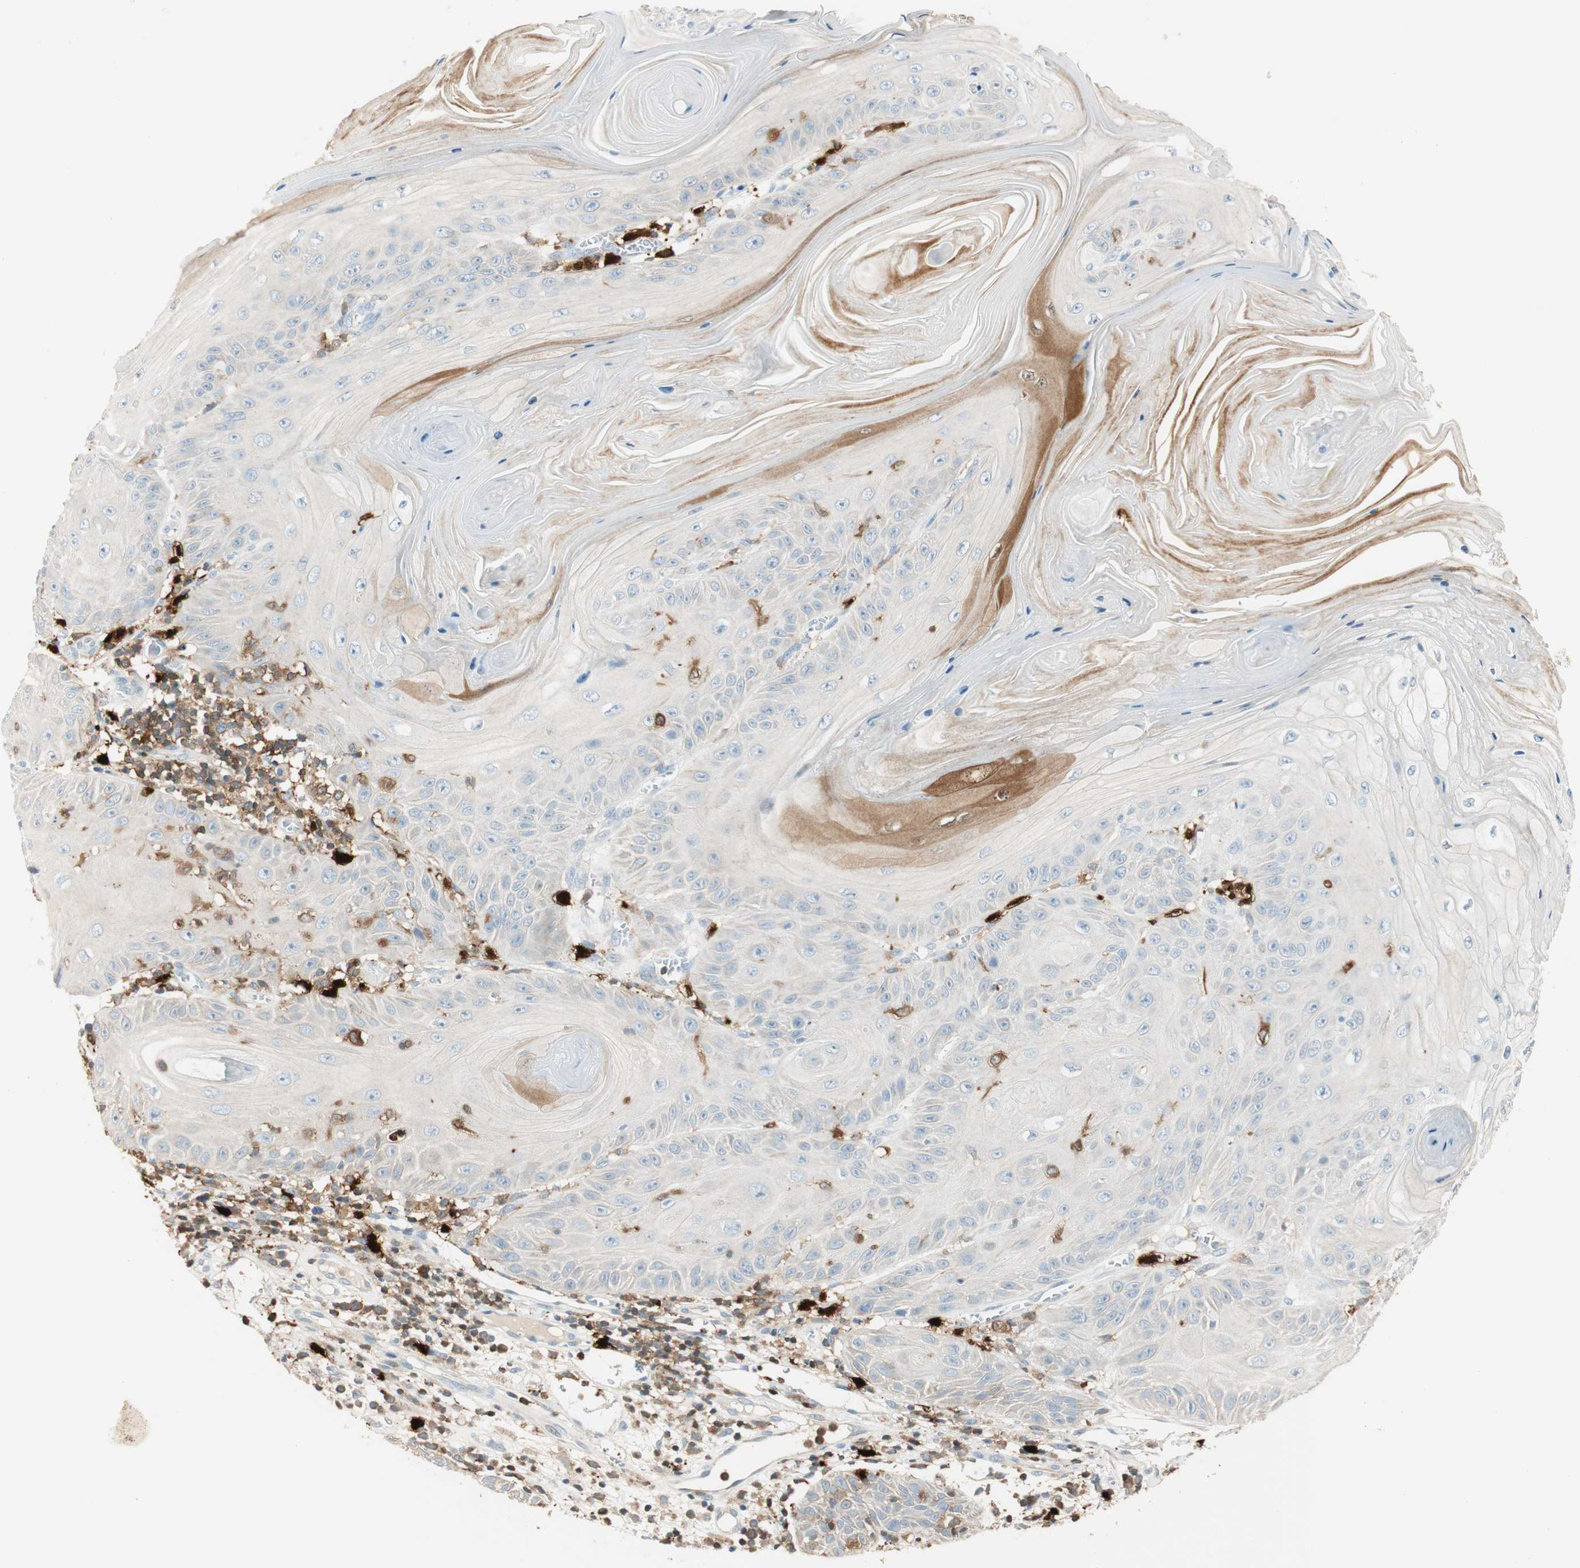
{"staining": {"intensity": "weak", "quantity": "25%-75%", "location": "cytoplasmic/membranous"}, "tissue": "skin cancer", "cell_type": "Tumor cells", "image_type": "cancer", "snomed": [{"axis": "morphology", "description": "Squamous cell carcinoma, NOS"}, {"axis": "topography", "description": "Skin"}], "caption": "Immunohistochemistry (IHC) image of neoplastic tissue: human skin squamous cell carcinoma stained using IHC reveals low levels of weak protein expression localized specifically in the cytoplasmic/membranous of tumor cells, appearing as a cytoplasmic/membranous brown color.", "gene": "HPGD", "patient": {"sex": "female", "age": 78}}